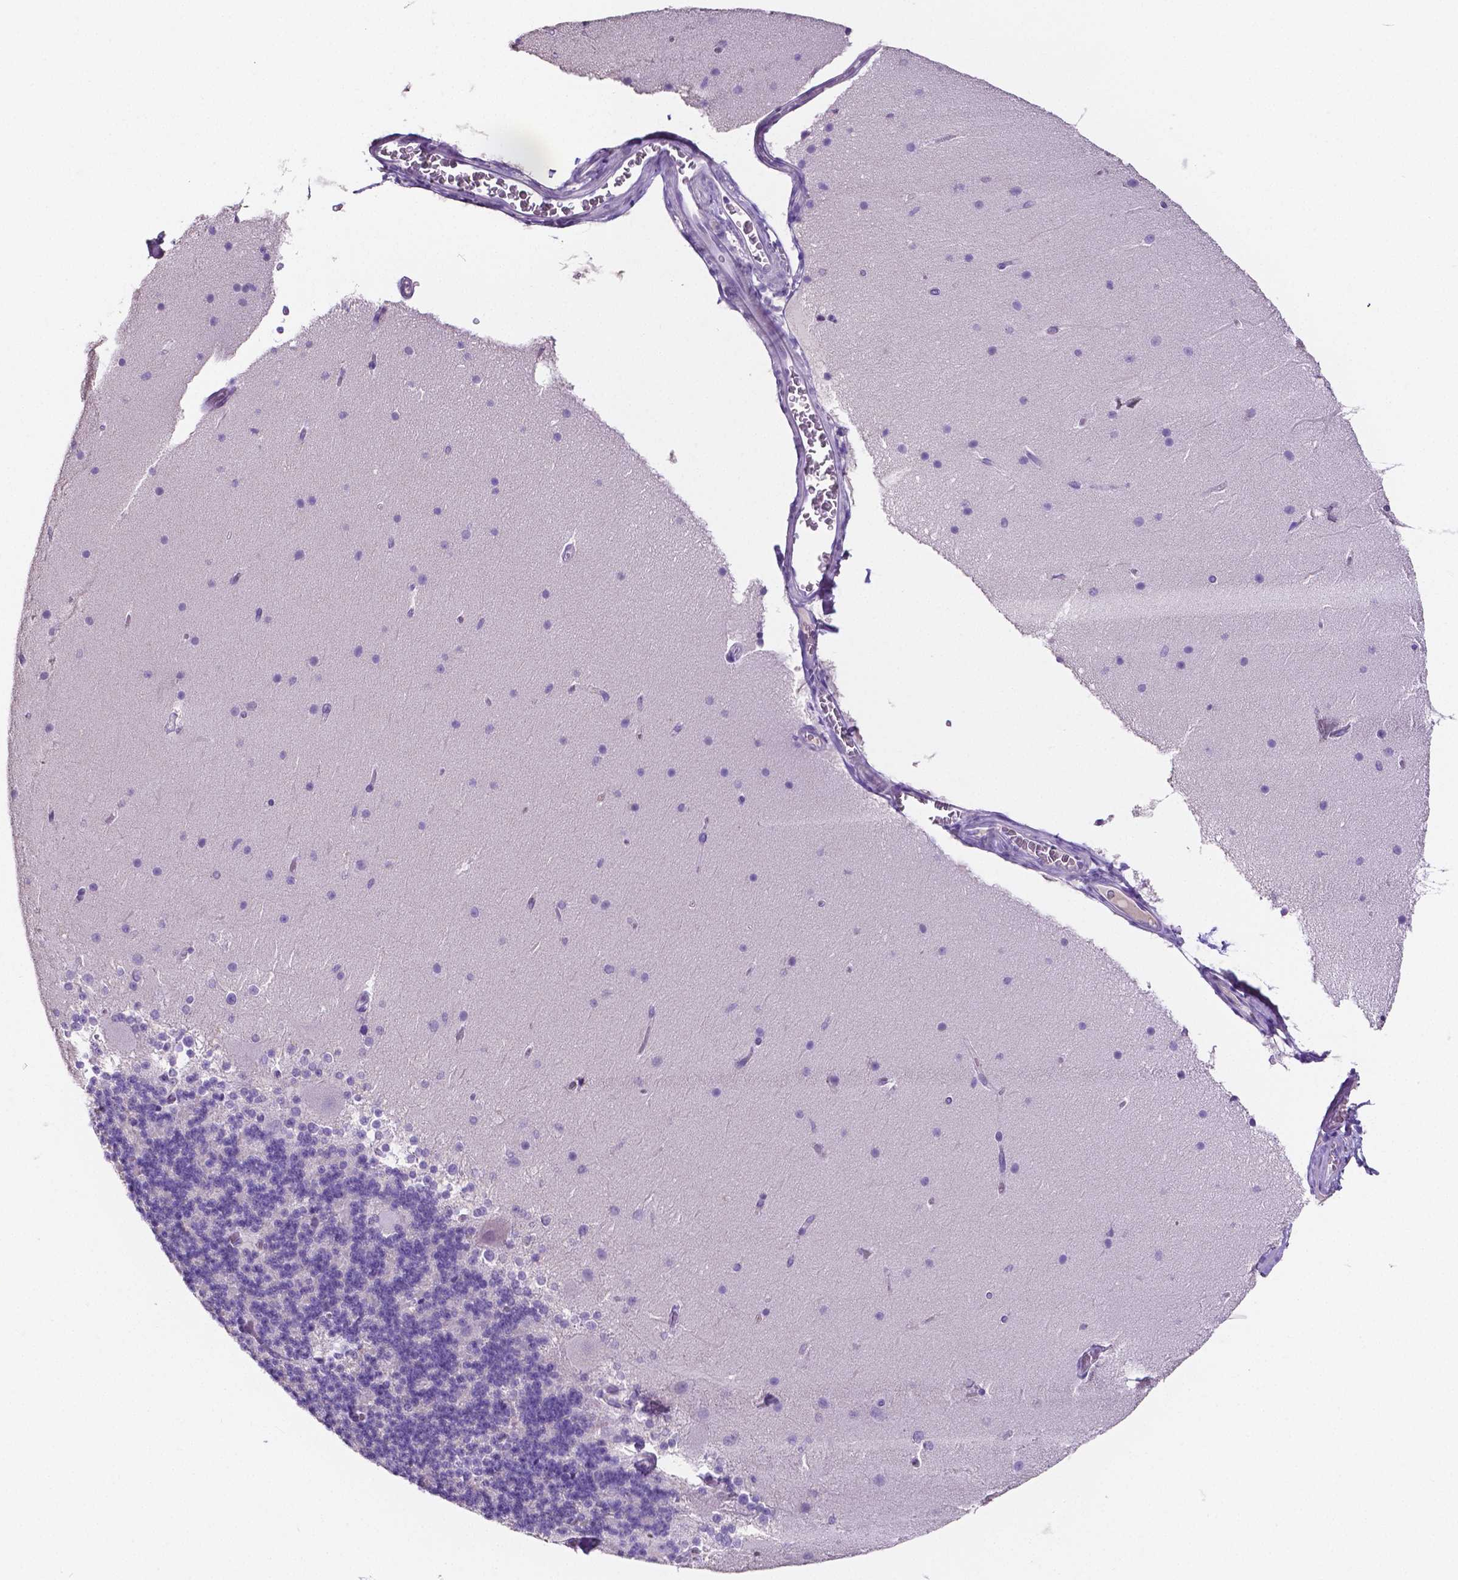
{"staining": {"intensity": "negative", "quantity": "none", "location": "none"}, "tissue": "cerebellum", "cell_type": "Cells in granular layer", "image_type": "normal", "snomed": [{"axis": "morphology", "description": "Normal tissue, NOS"}, {"axis": "topography", "description": "Cerebellum"}], "caption": "The immunohistochemistry histopathology image has no significant positivity in cells in granular layer of cerebellum.", "gene": "MMP9", "patient": {"sex": "female", "age": 19}}